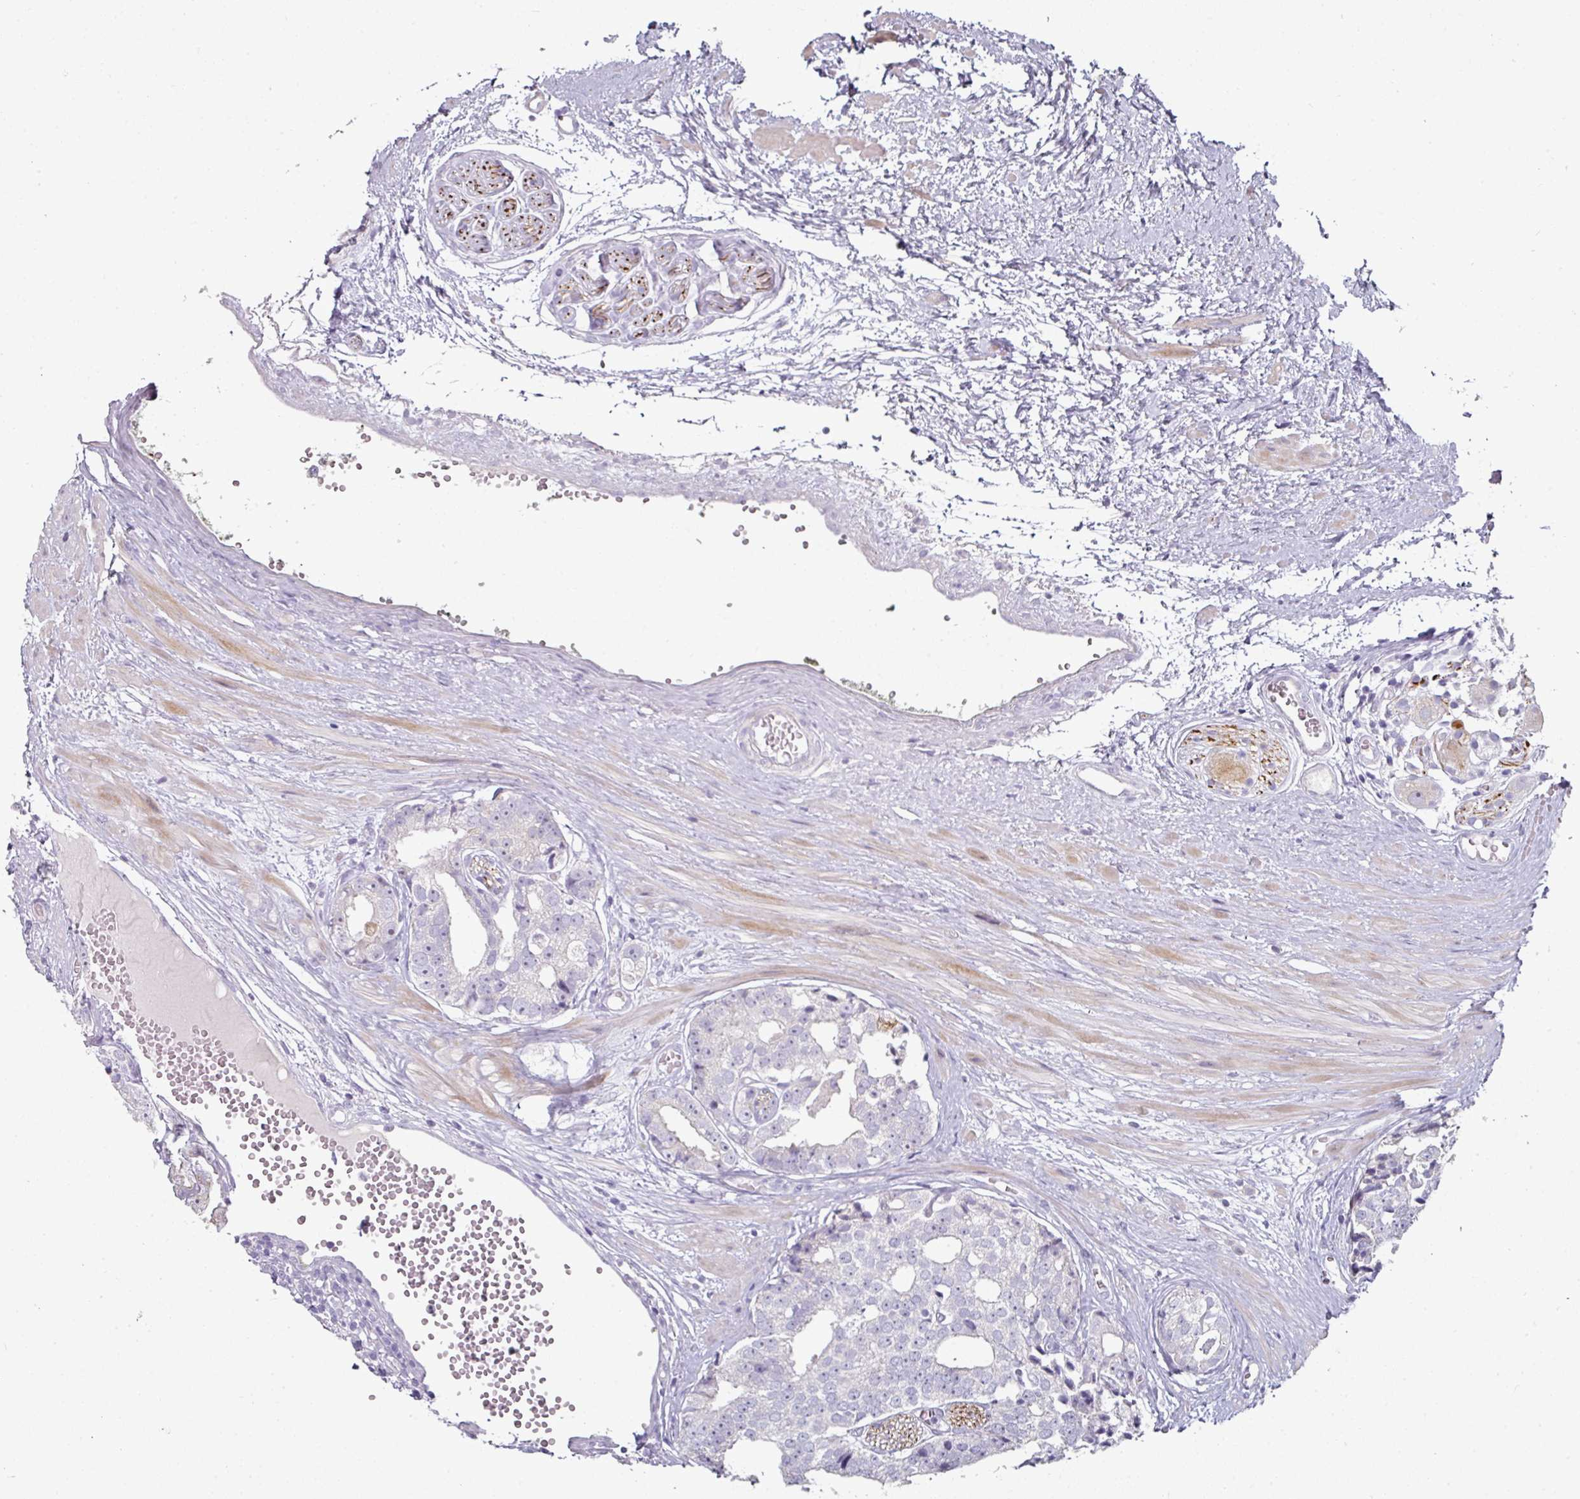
{"staining": {"intensity": "negative", "quantity": "none", "location": "none"}, "tissue": "prostate cancer", "cell_type": "Tumor cells", "image_type": "cancer", "snomed": [{"axis": "morphology", "description": "Adenocarcinoma, High grade"}, {"axis": "topography", "description": "Prostate"}], "caption": "IHC photomicrograph of prostate adenocarcinoma (high-grade) stained for a protein (brown), which demonstrates no positivity in tumor cells.", "gene": "FHAD1", "patient": {"sex": "male", "age": 71}}